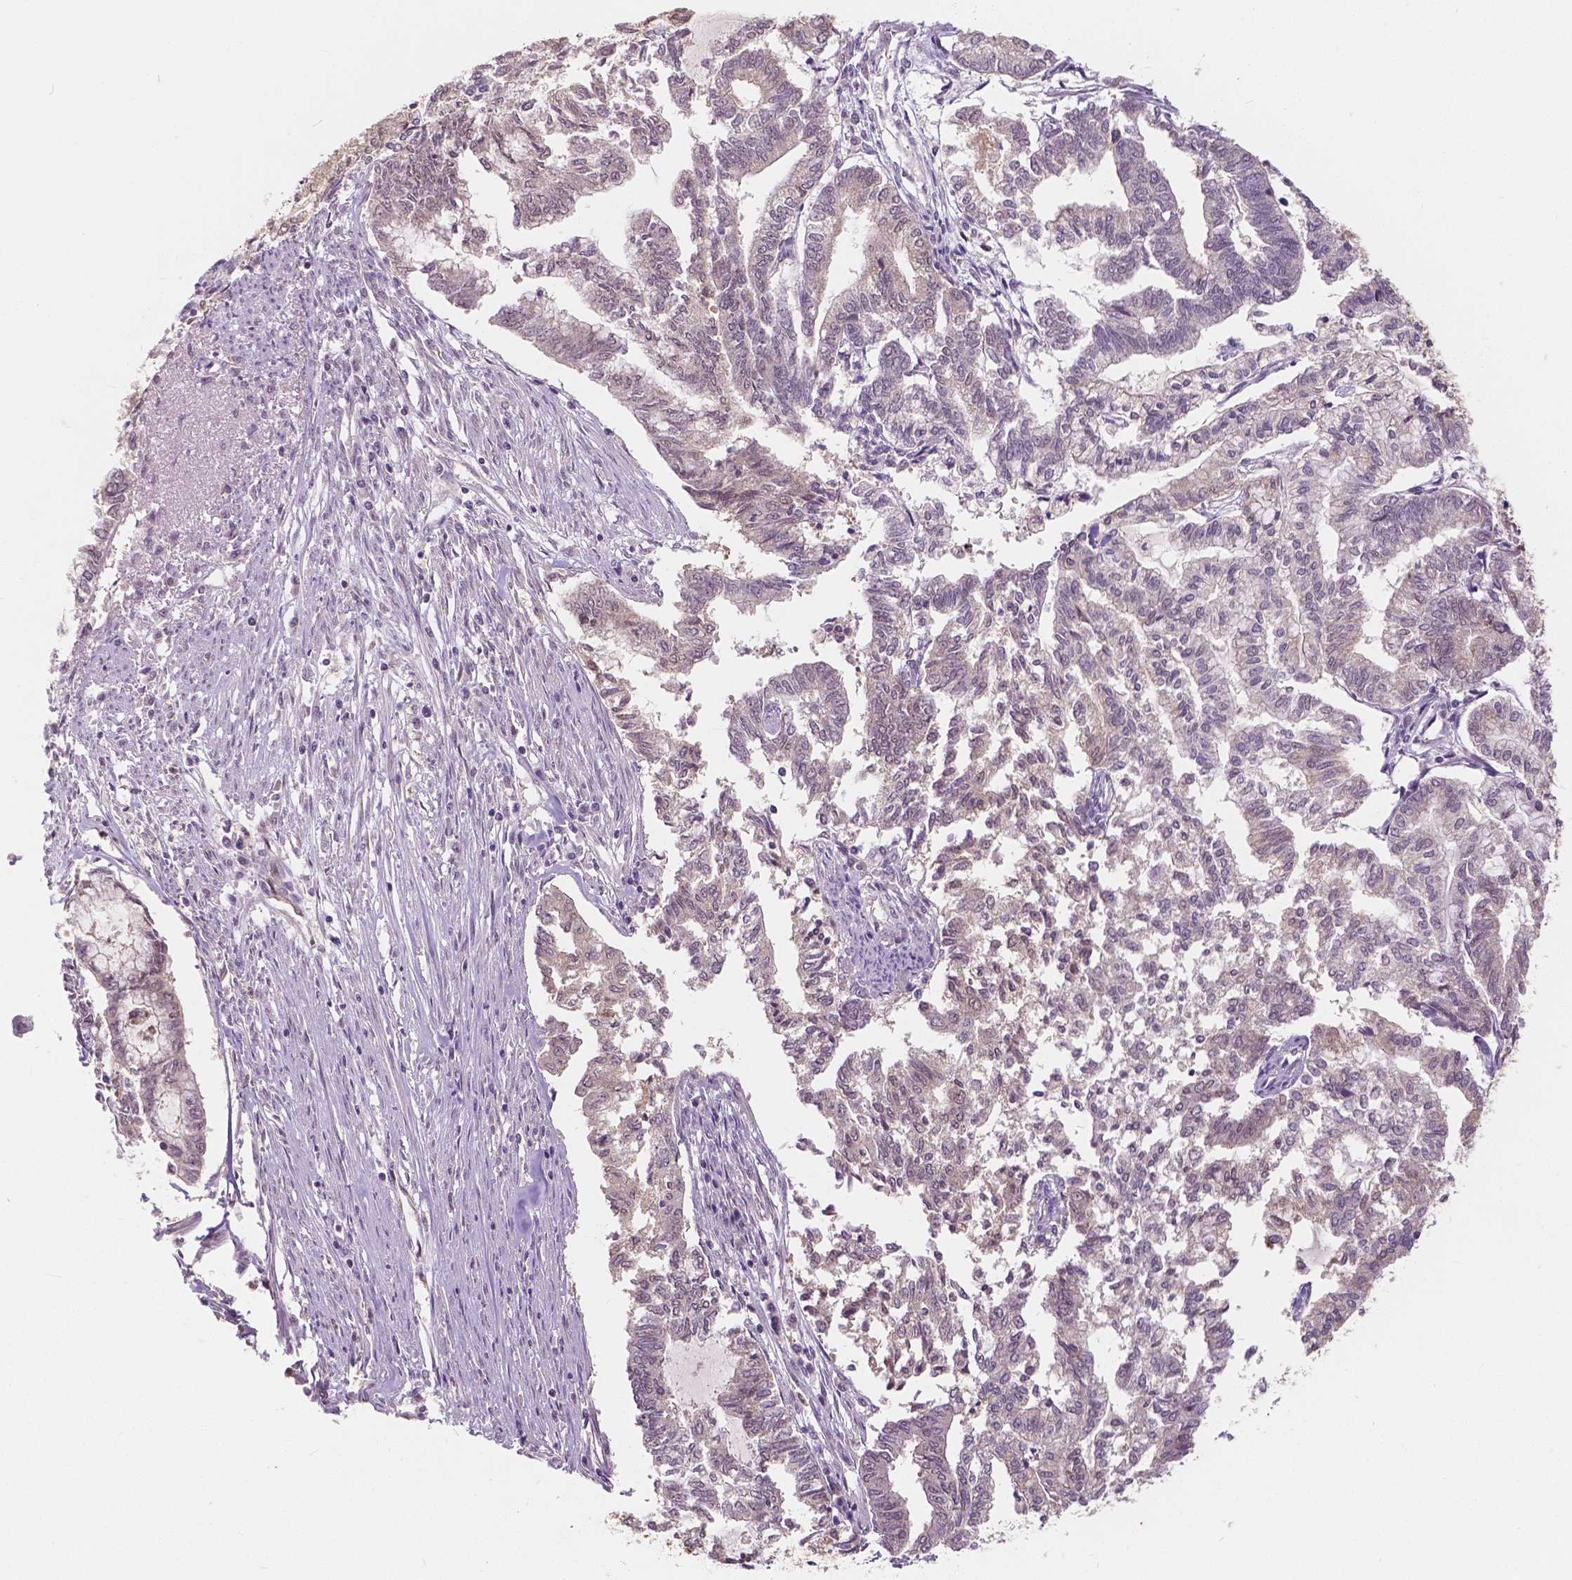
{"staining": {"intensity": "negative", "quantity": "none", "location": "none"}, "tissue": "endometrial cancer", "cell_type": "Tumor cells", "image_type": "cancer", "snomed": [{"axis": "morphology", "description": "Adenocarcinoma, NOS"}, {"axis": "topography", "description": "Endometrium"}], "caption": "Endometrial cancer was stained to show a protein in brown. There is no significant staining in tumor cells. The staining was performed using DAB (3,3'-diaminobenzidine) to visualize the protein expression in brown, while the nuclei were stained in blue with hematoxylin (Magnification: 20x).", "gene": "NAPRT", "patient": {"sex": "female", "age": 79}}